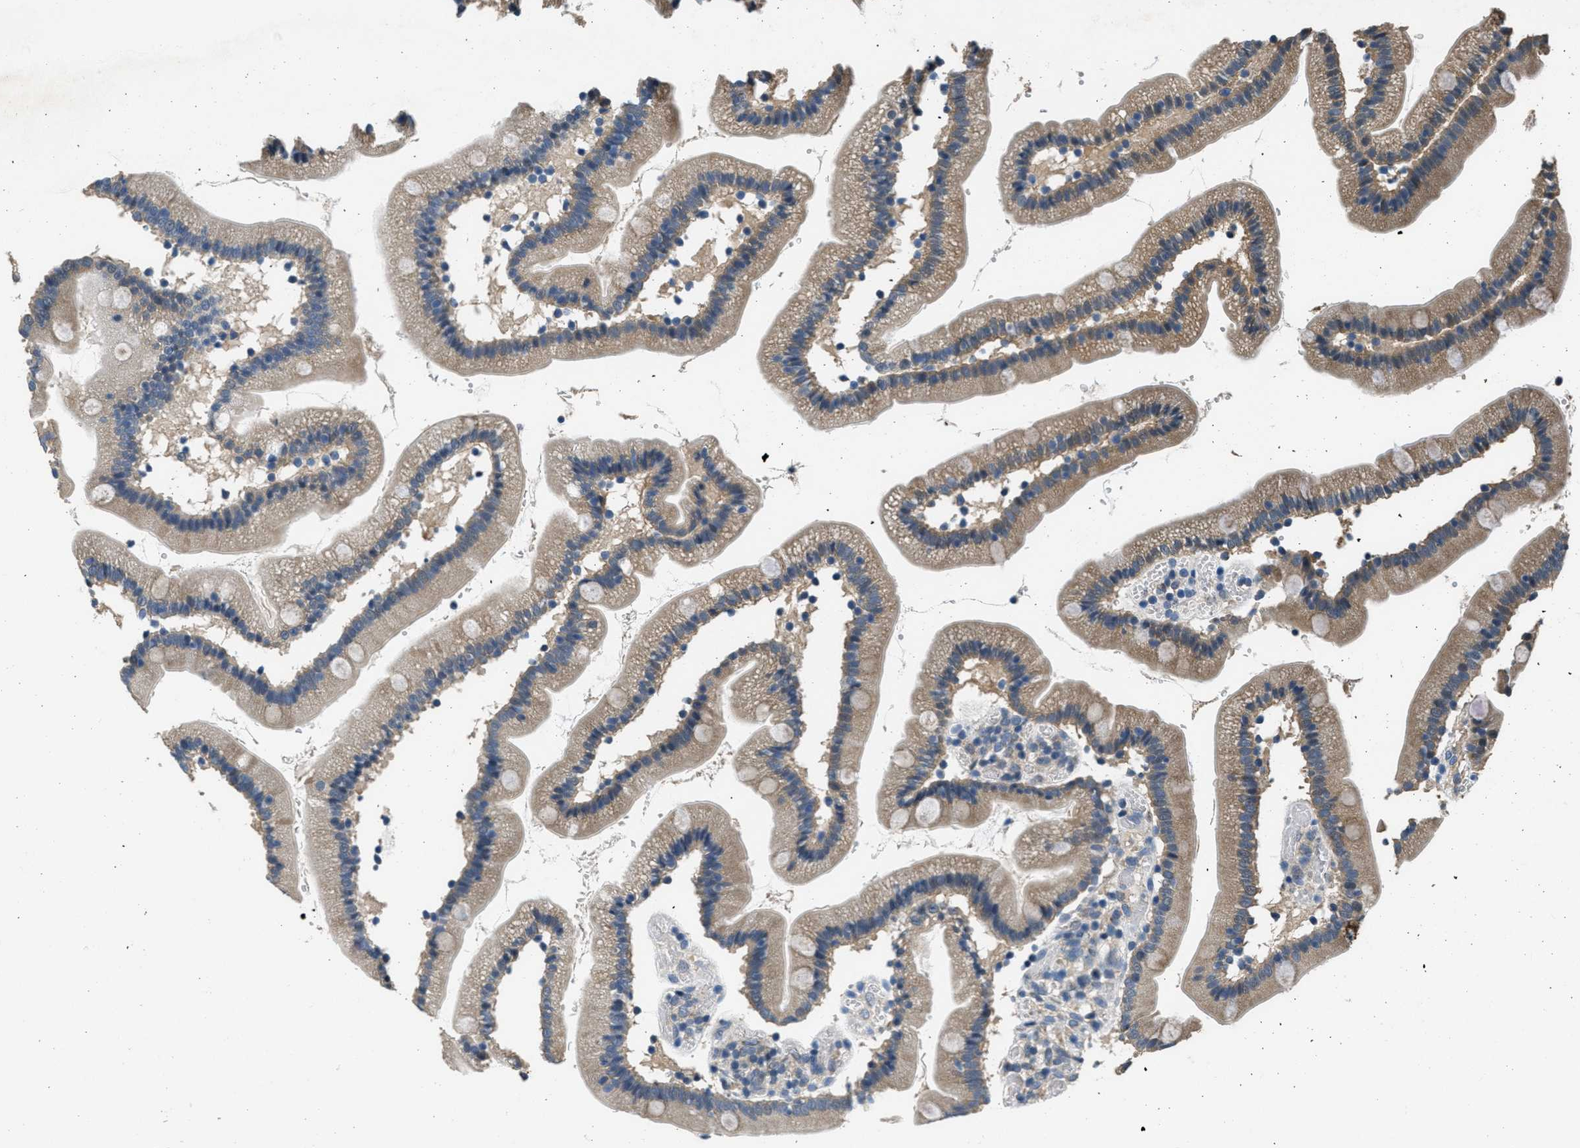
{"staining": {"intensity": "weak", "quantity": ">75%", "location": "cytoplasmic/membranous"}, "tissue": "duodenum", "cell_type": "Glandular cells", "image_type": "normal", "snomed": [{"axis": "morphology", "description": "Normal tissue, NOS"}, {"axis": "topography", "description": "Duodenum"}], "caption": "Protein staining shows weak cytoplasmic/membranous expression in about >75% of glandular cells in normal duodenum.", "gene": "NAT1", "patient": {"sex": "male", "age": 66}}